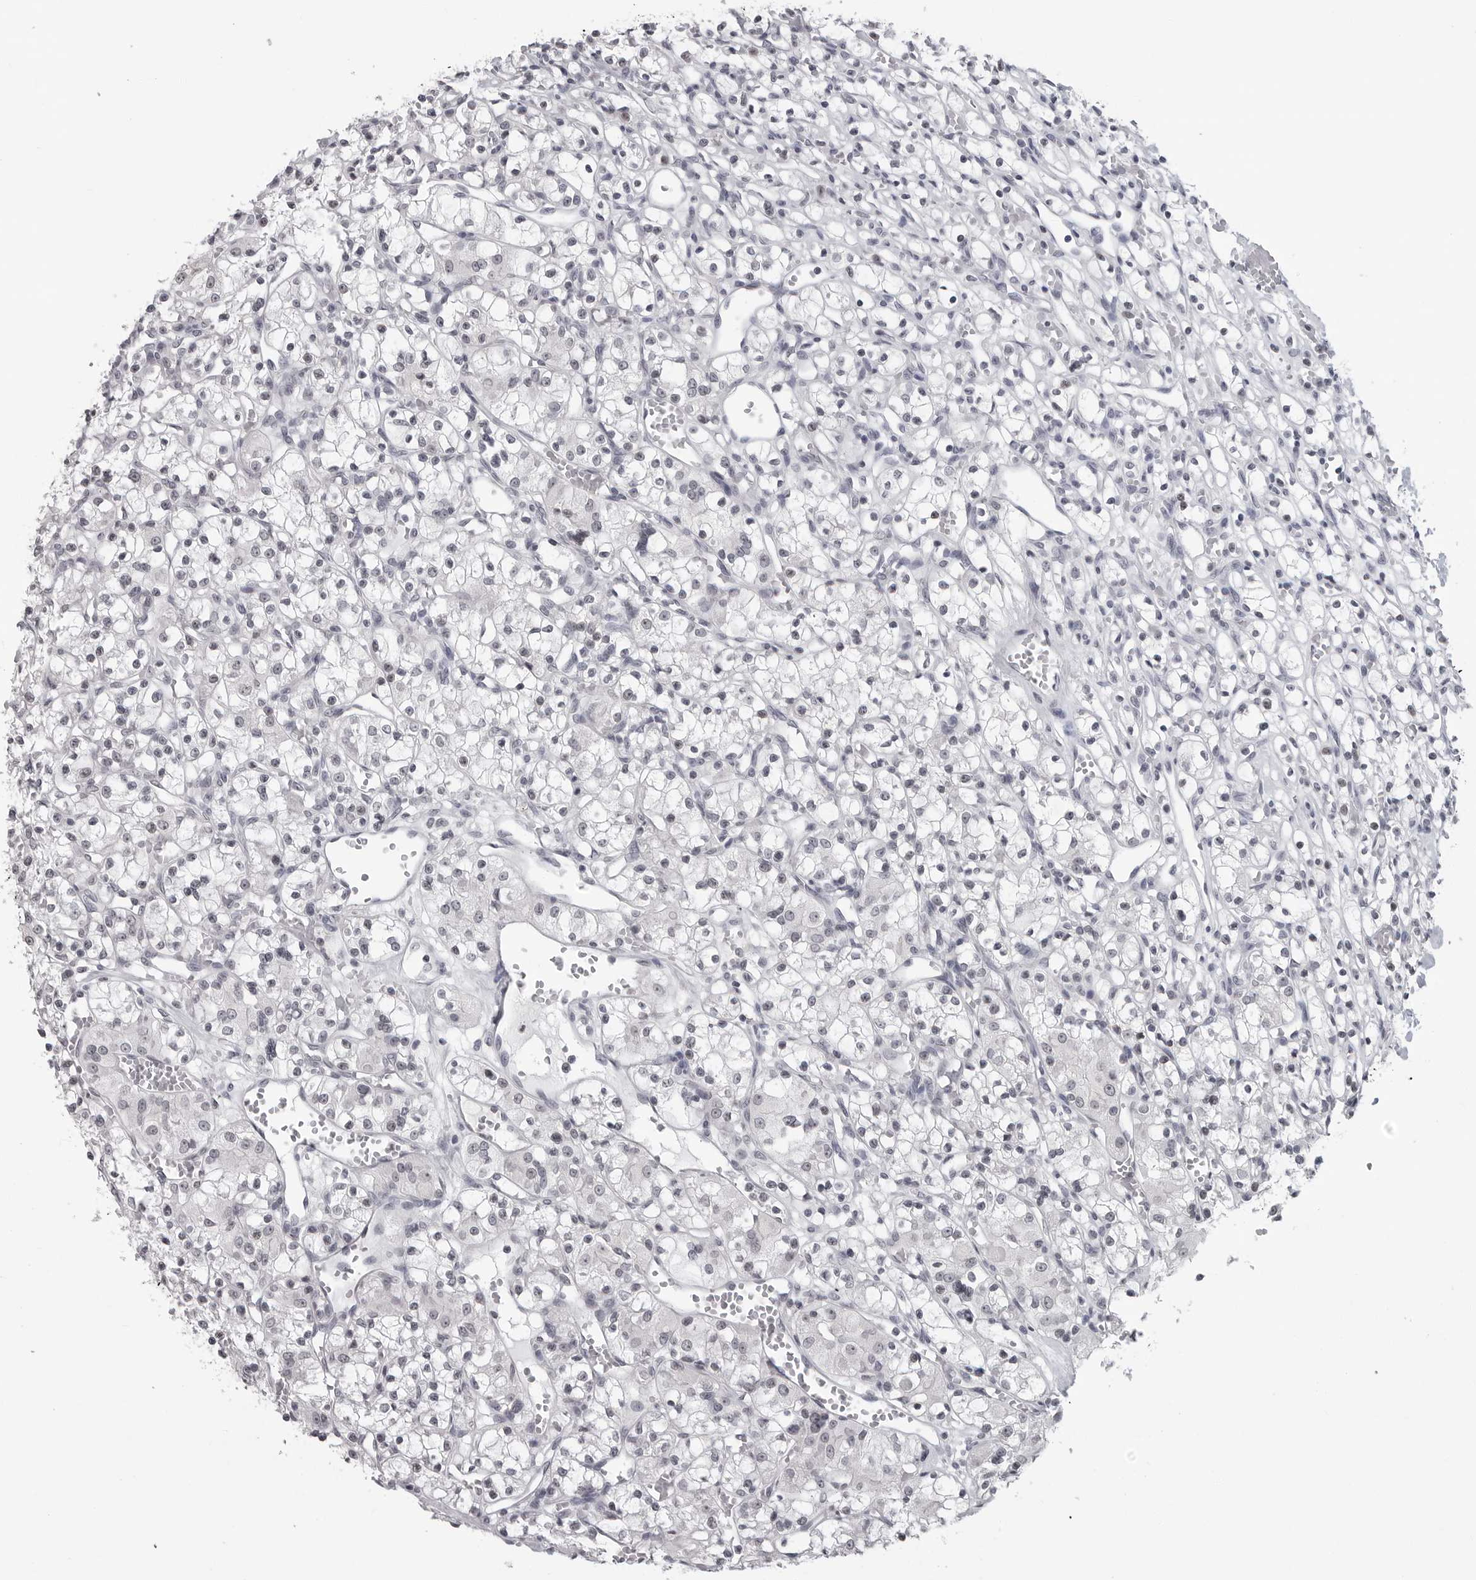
{"staining": {"intensity": "weak", "quantity": "<25%", "location": "nuclear"}, "tissue": "renal cancer", "cell_type": "Tumor cells", "image_type": "cancer", "snomed": [{"axis": "morphology", "description": "Adenocarcinoma, NOS"}, {"axis": "topography", "description": "Kidney"}], "caption": "This is a photomicrograph of immunohistochemistry (IHC) staining of renal cancer (adenocarcinoma), which shows no positivity in tumor cells.", "gene": "DDX54", "patient": {"sex": "female", "age": 59}}